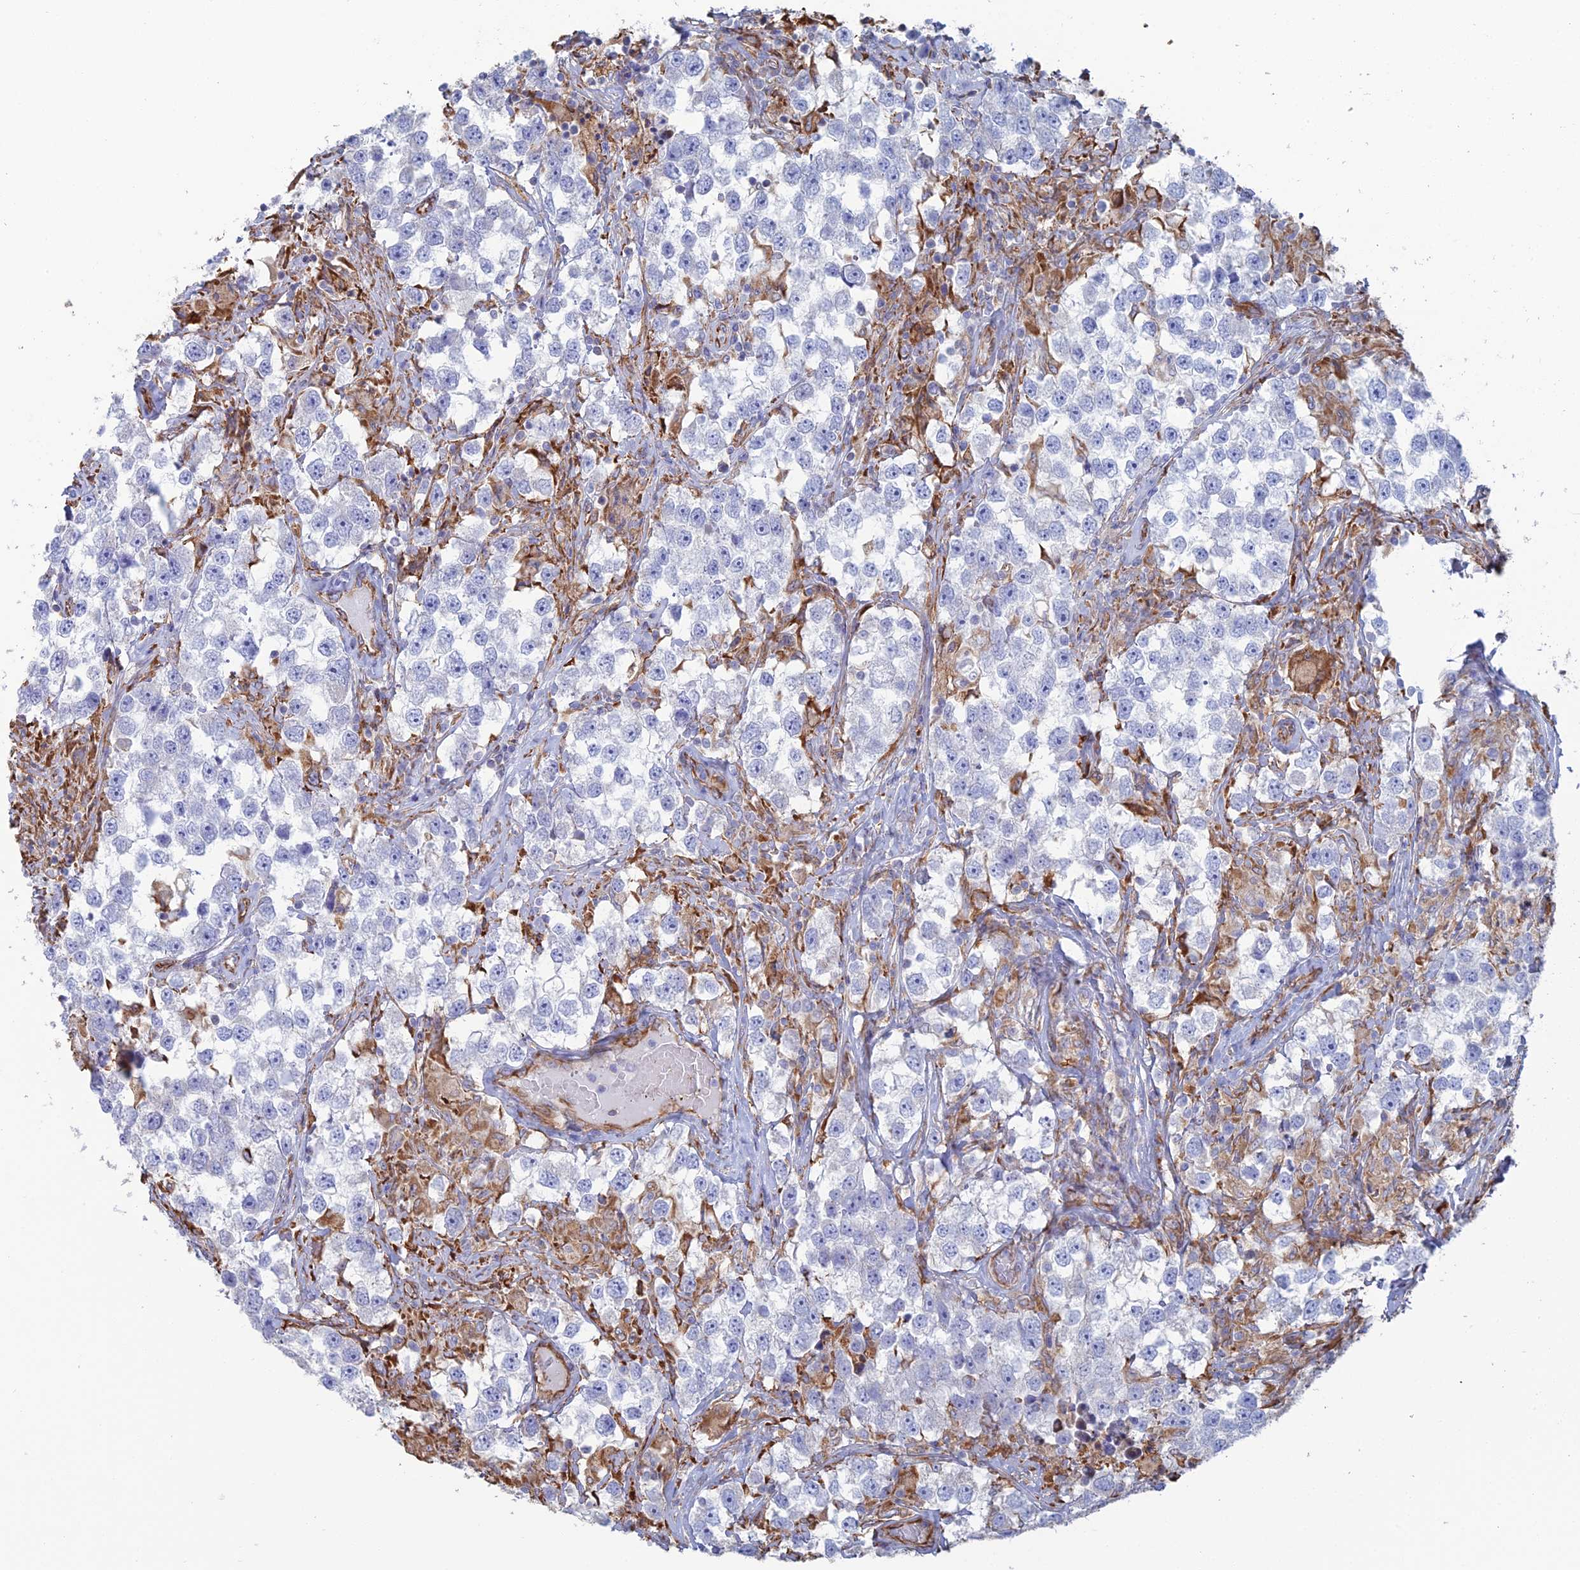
{"staining": {"intensity": "negative", "quantity": "none", "location": "none"}, "tissue": "testis cancer", "cell_type": "Tumor cells", "image_type": "cancer", "snomed": [{"axis": "morphology", "description": "Seminoma, NOS"}, {"axis": "topography", "description": "Testis"}], "caption": "Human testis seminoma stained for a protein using immunohistochemistry (IHC) displays no staining in tumor cells.", "gene": "CLVS2", "patient": {"sex": "male", "age": 46}}